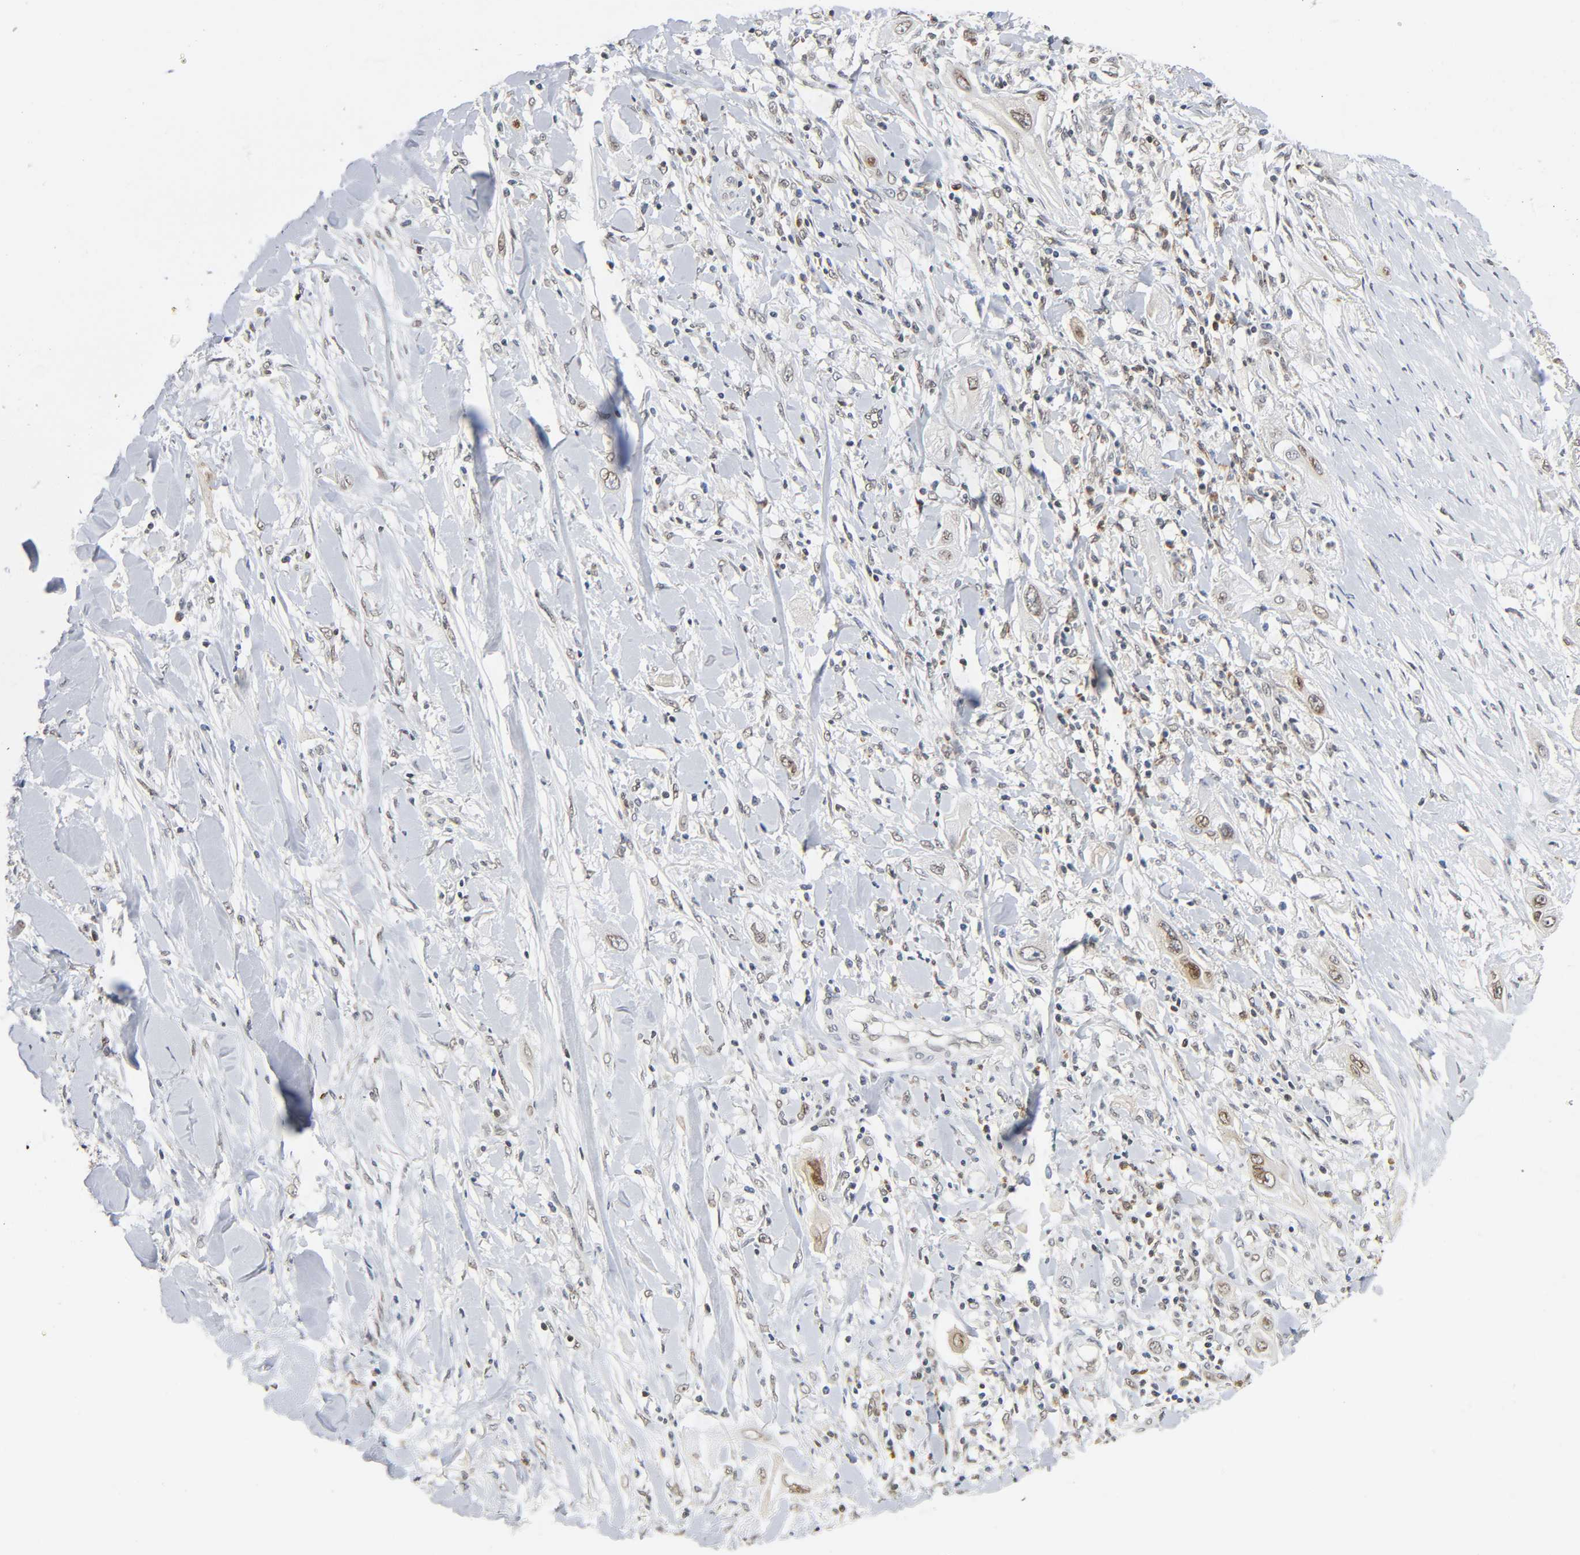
{"staining": {"intensity": "weak", "quantity": "25%-75%", "location": "nuclear"}, "tissue": "lung cancer", "cell_type": "Tumor cells", "image_type": "cancer", "snomed": [{"axis": "morphology", "description": "Squamous cell carcinoma, NOS"}, {"axis": "topography", "description": "Lung"}], "caption": "Immunohistochemical staining of lung cancer (squamous cell carcinoma) demonstrates low levels of weak nuclear protein expression in approximately 25%-75% of tumor cells.", "gene": "SUMO1", "patient": {"sex": "female", "age": 47}}